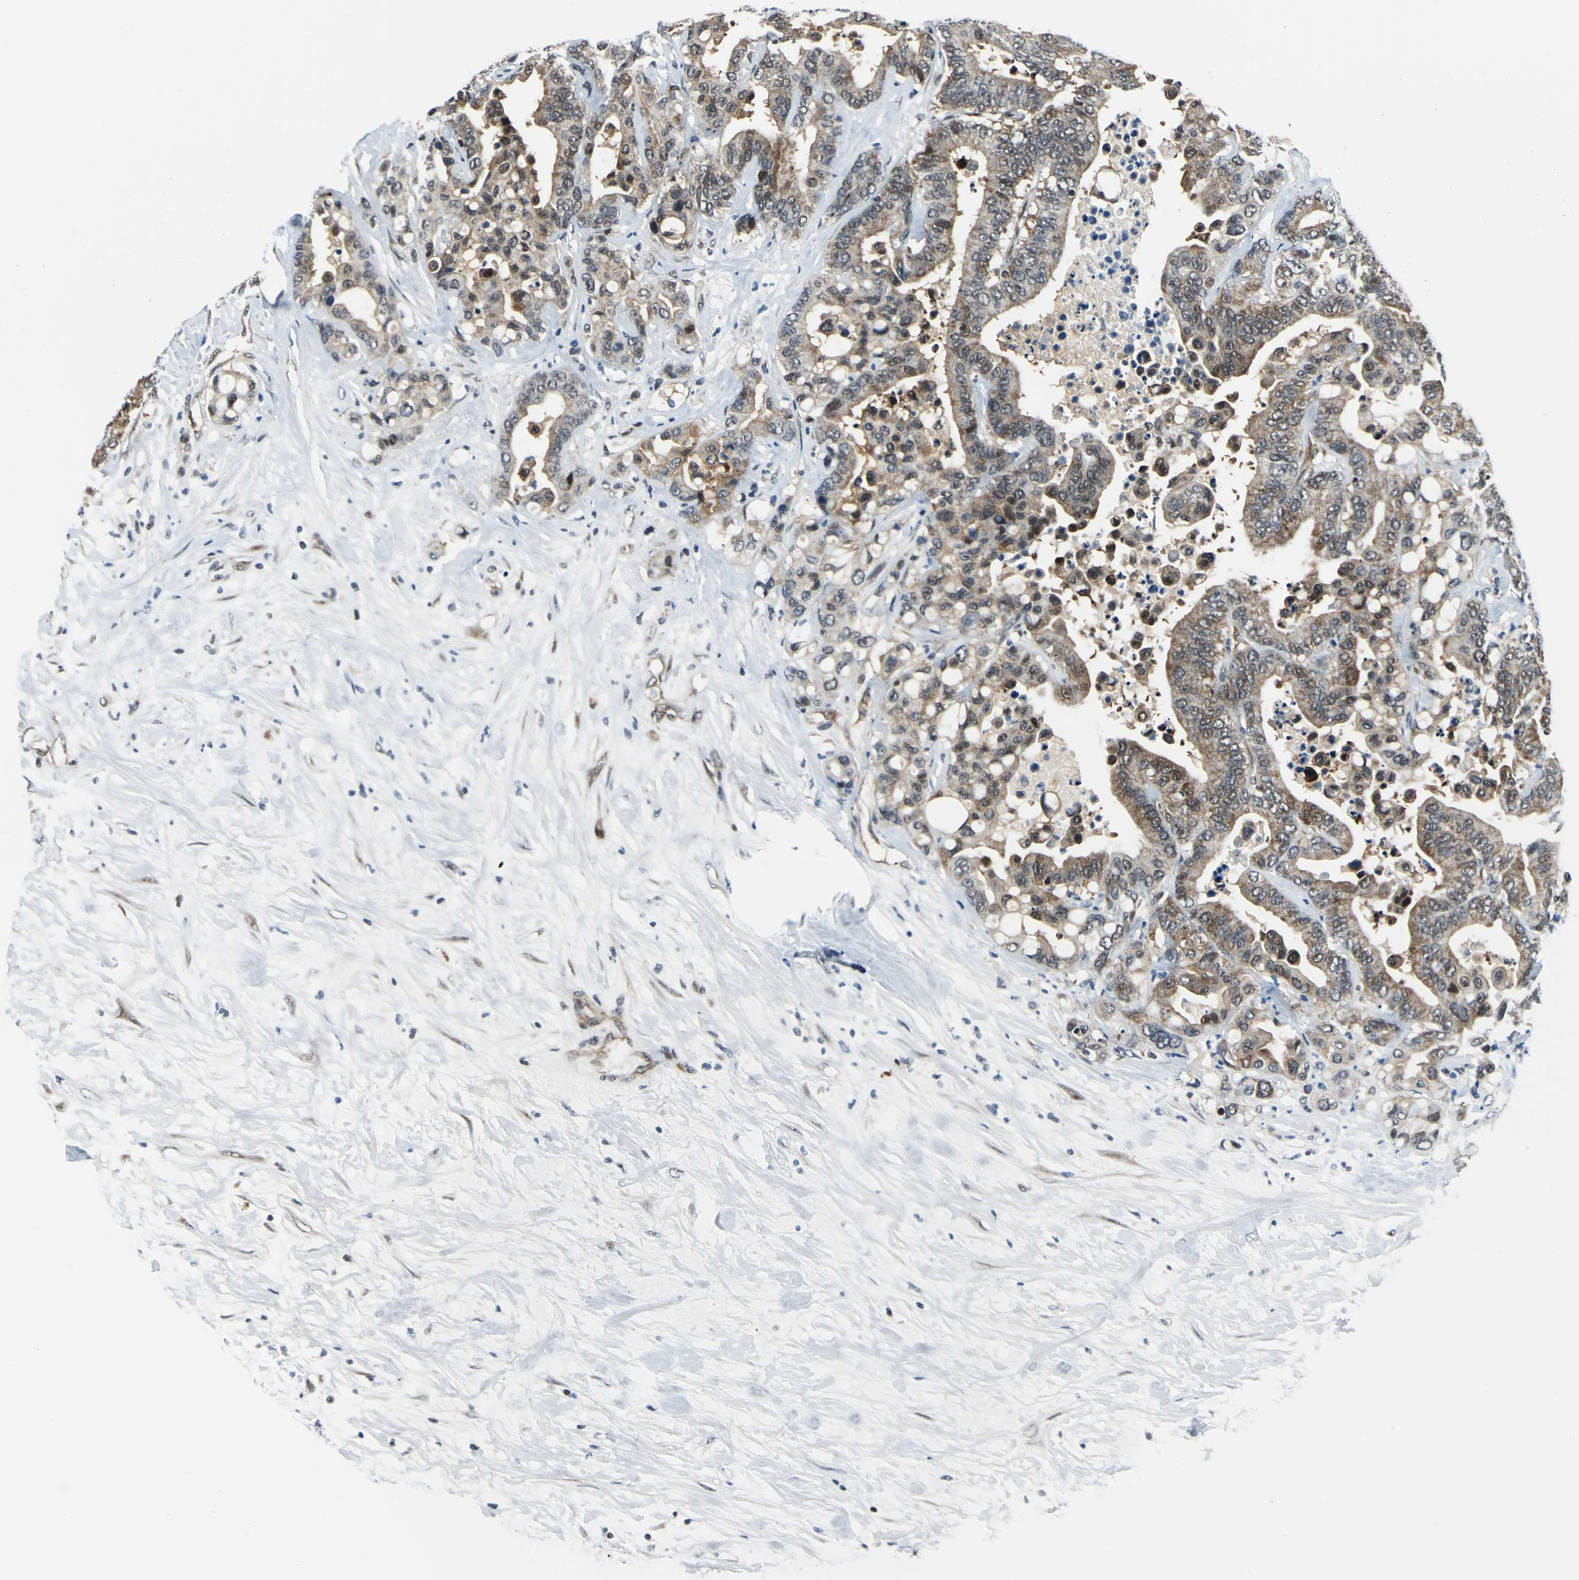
{"staining": {"intensity": "moderate", "quantity": ">75%", "location": "cytoplasmic/membranous"}, "tissue": "colorectal cancer", "cell_type": "Tumor cells", "image_type": "cancer", "snomed": [{"axis": "morphology", "description": "Normal tissue, NOS"}, {"axis": "morphology", "description": "Adenocarcinoma, NOS"}, {"axis": "topography", "description": "Colon"}], "caption": "Protein expression analysis of adenocarcinoma (colorectal) reveals moderate cytoplasmic/membranous positivity in about >75% of tumor cells.", "gene": "POLR3K", "patient": {"sex": "male", "age": 82}}